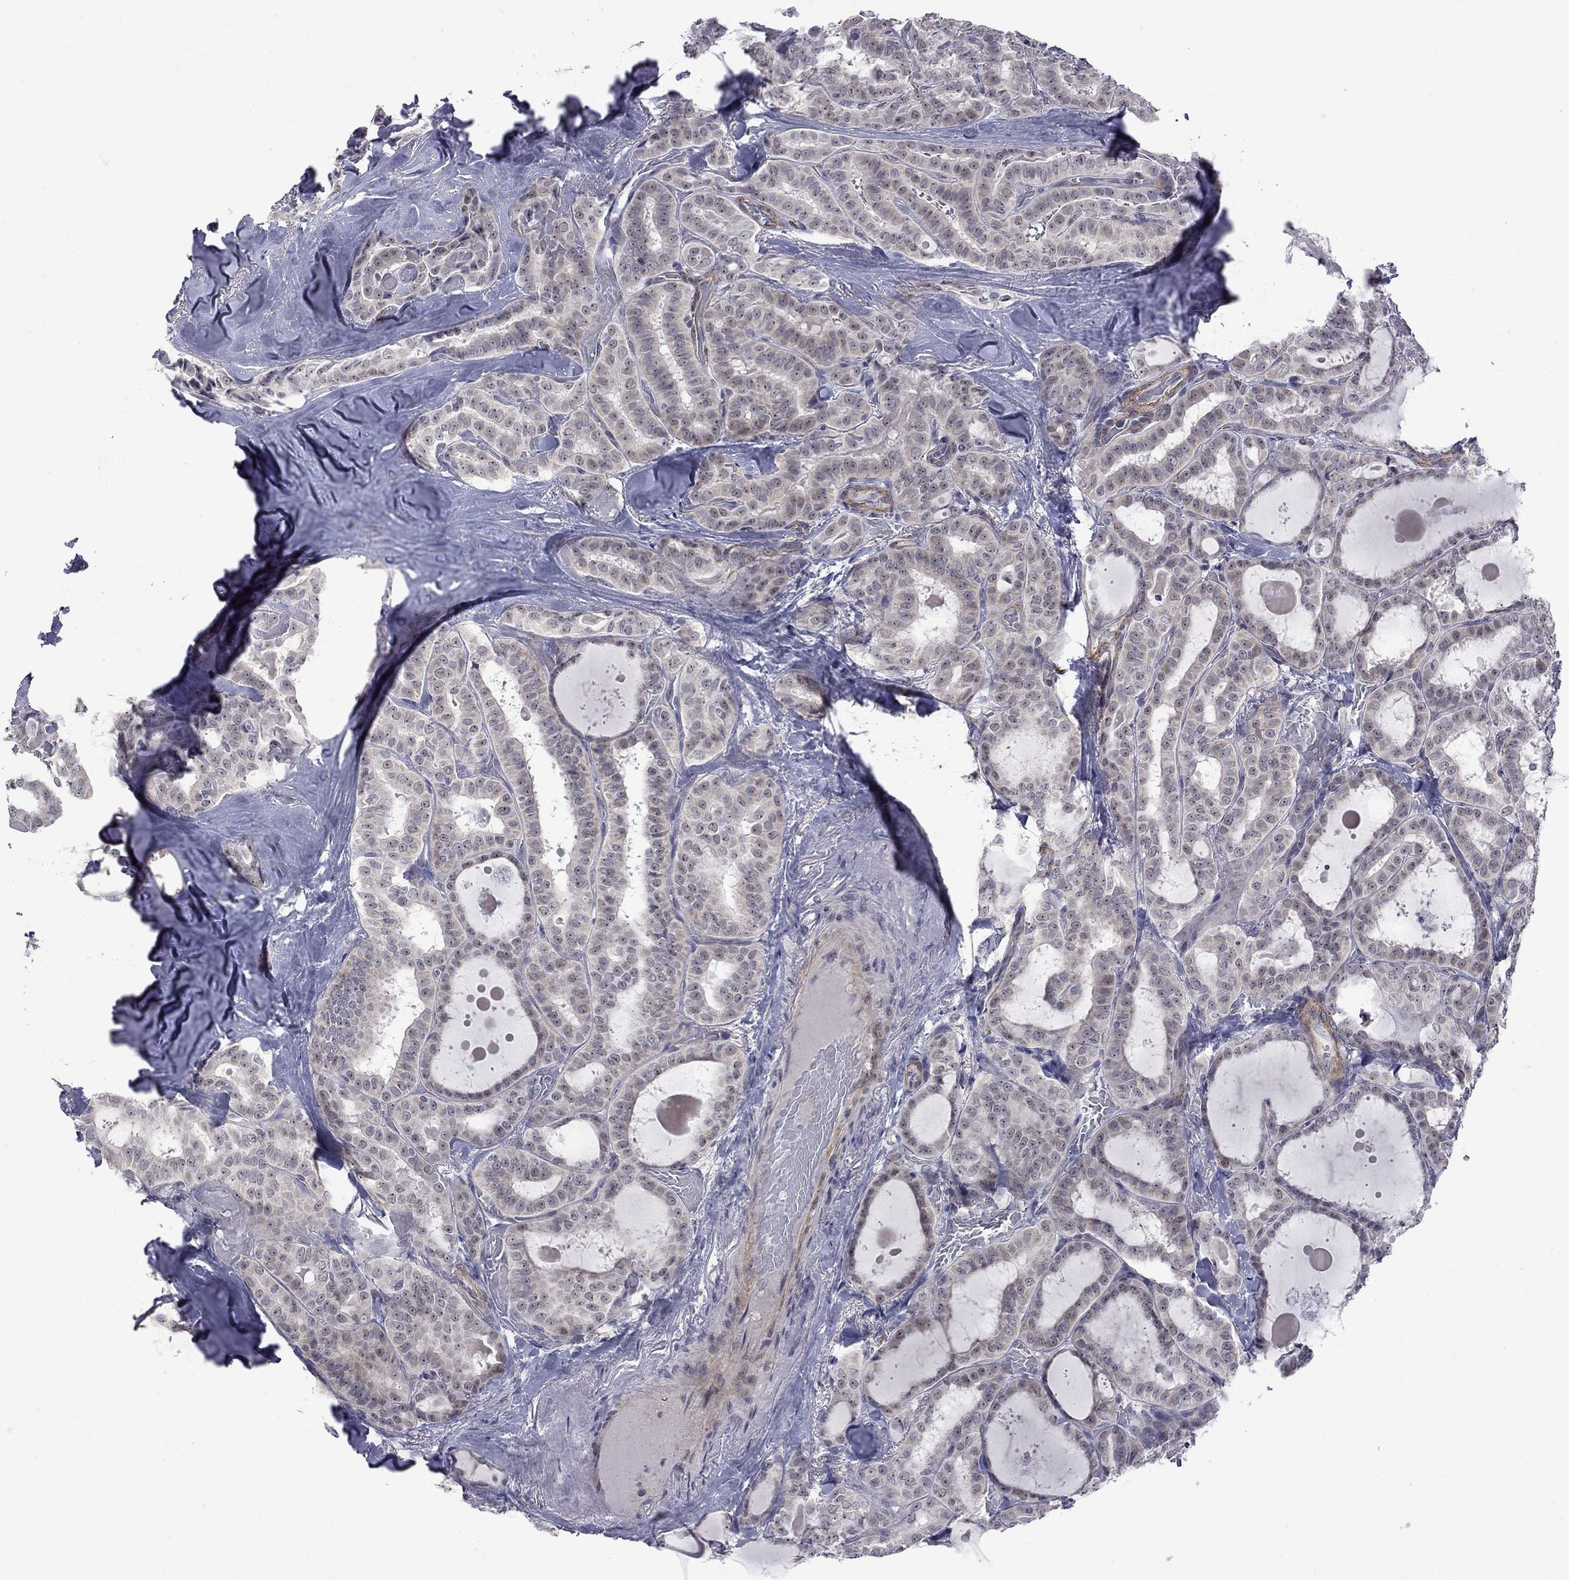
{"staining": {"intensity": "moderate", "quantity": "25%-75%", "location": "nuclear"}, "tissue": "thyroid cancer", "cell_type": "Tumor cells", "image_type": "cancer", "snomed": [{"axis": "morphology", "description": "Papillary adenocarcinoma, NOS"}, {"axis": "topography", "description": "Thyroid gland"}], "caption": "DAB (3,3'-diaminobenzidine) immunohistochemical staining of thyroid cancer (papillary adenocarcinoma) shows moderate nuclear protein staining in about 25%-75% of tumor cells. The staining was performed using DAB (3,3'-diaminobenzidine), with brown indicating positive protein expression. Nuclei are stained blue with hematoxylin.", "gene": "GSG1L", "patient": {"sex": "female", "age": 39}}